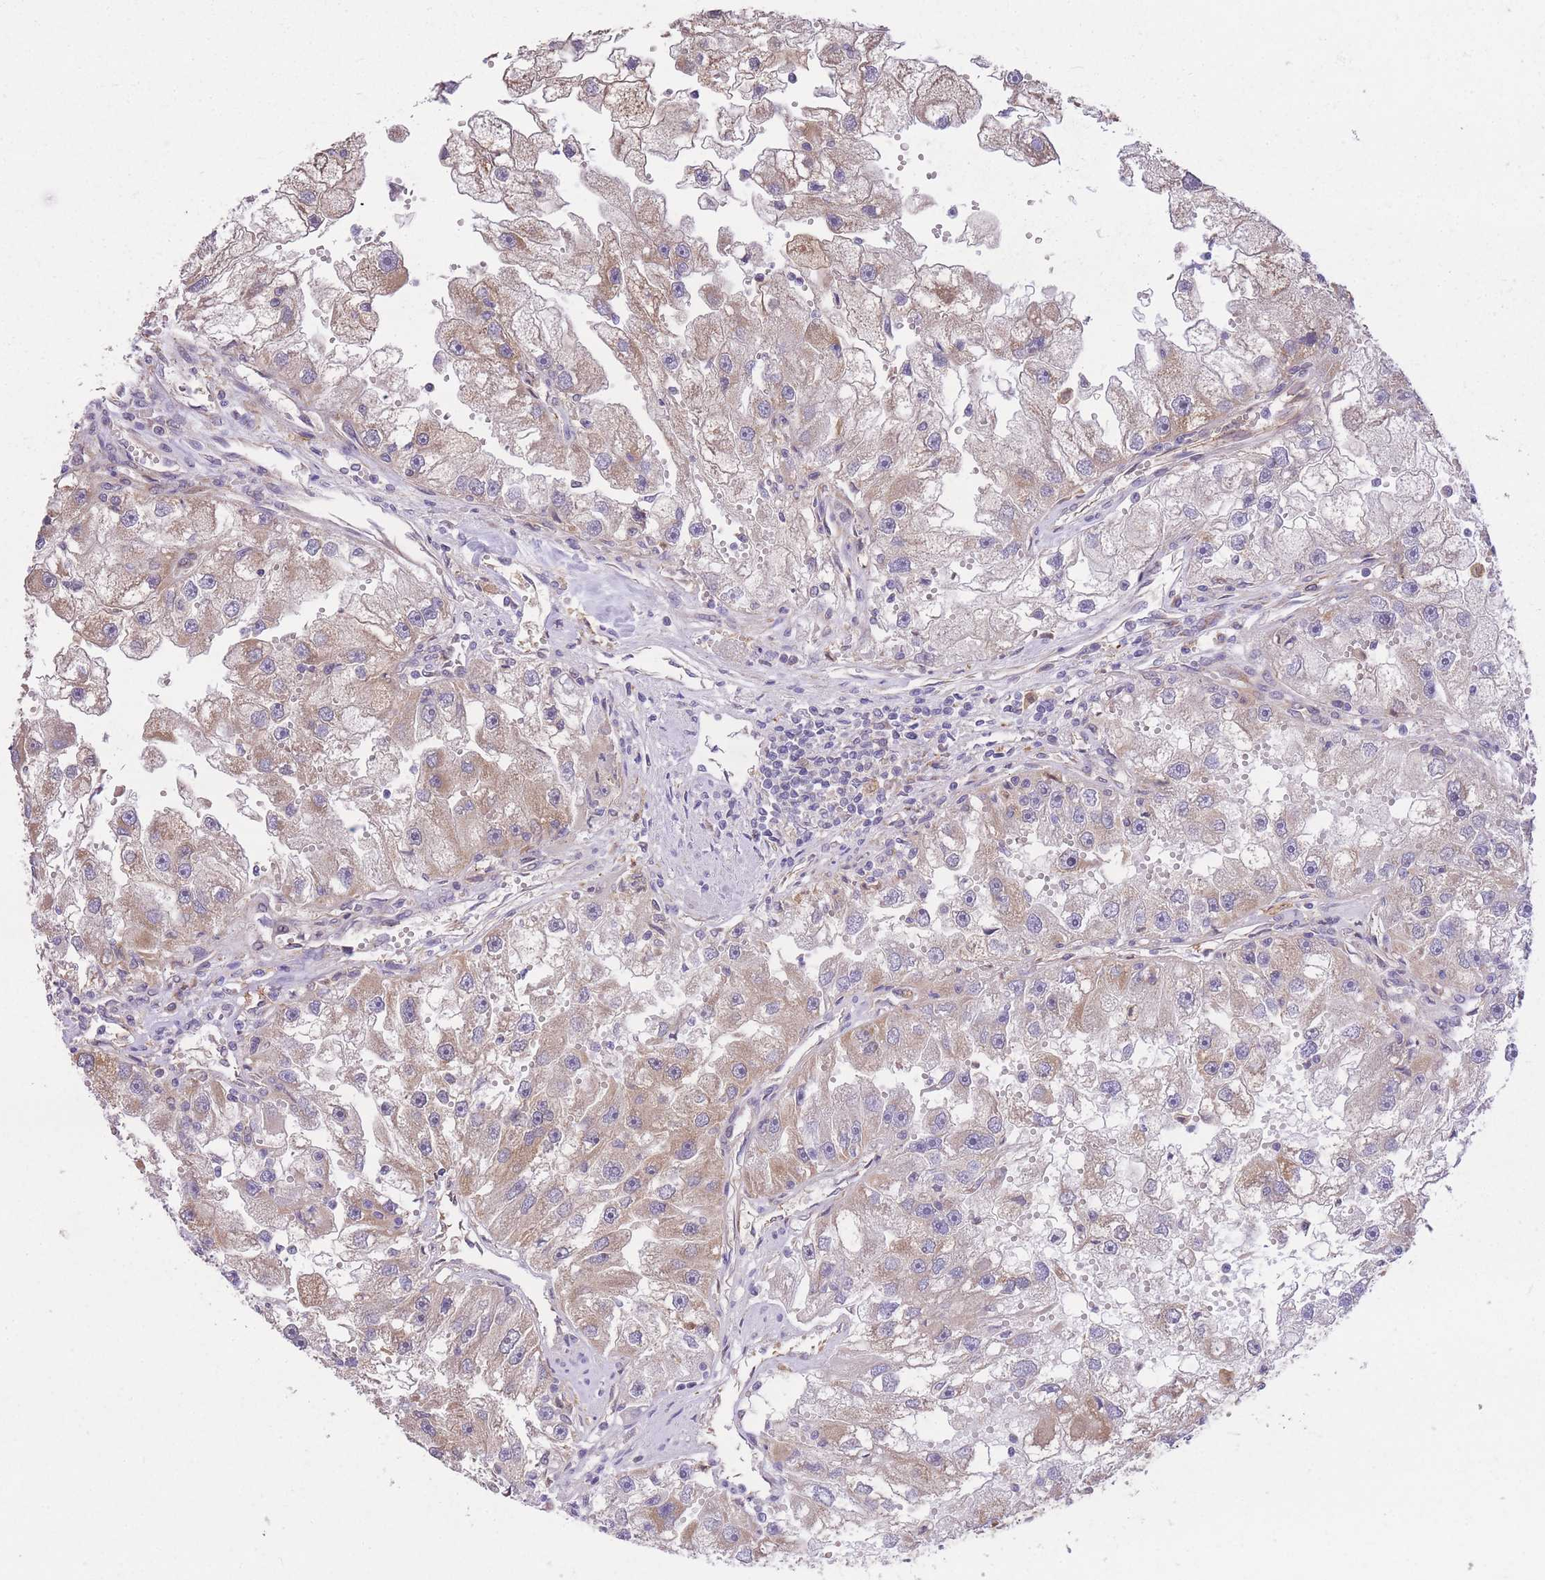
{"staining": {"intensity": "moderate", "quantity": "25%-75%", "location": "cytoplasmic/membranous"}, "tissue": "renal cancer", "cell_type": "Tumor cells", "image_type": "cancer", "snomed": [{"axis": "morphology", "description": "Adenocarcinoma, NOS"}, {"axis": "topography", "description": "Kidney"}], "caption": "Immunohistochemical staining of renal cancer demonstrates moderate cytoplasmic/membranous protein expression in about 25%-75% of tumor cells. (IHC, brightfield microscopy, high magnification).", "gene": "EXOSC8", "patient": {"sex": "male", "age": 63}}